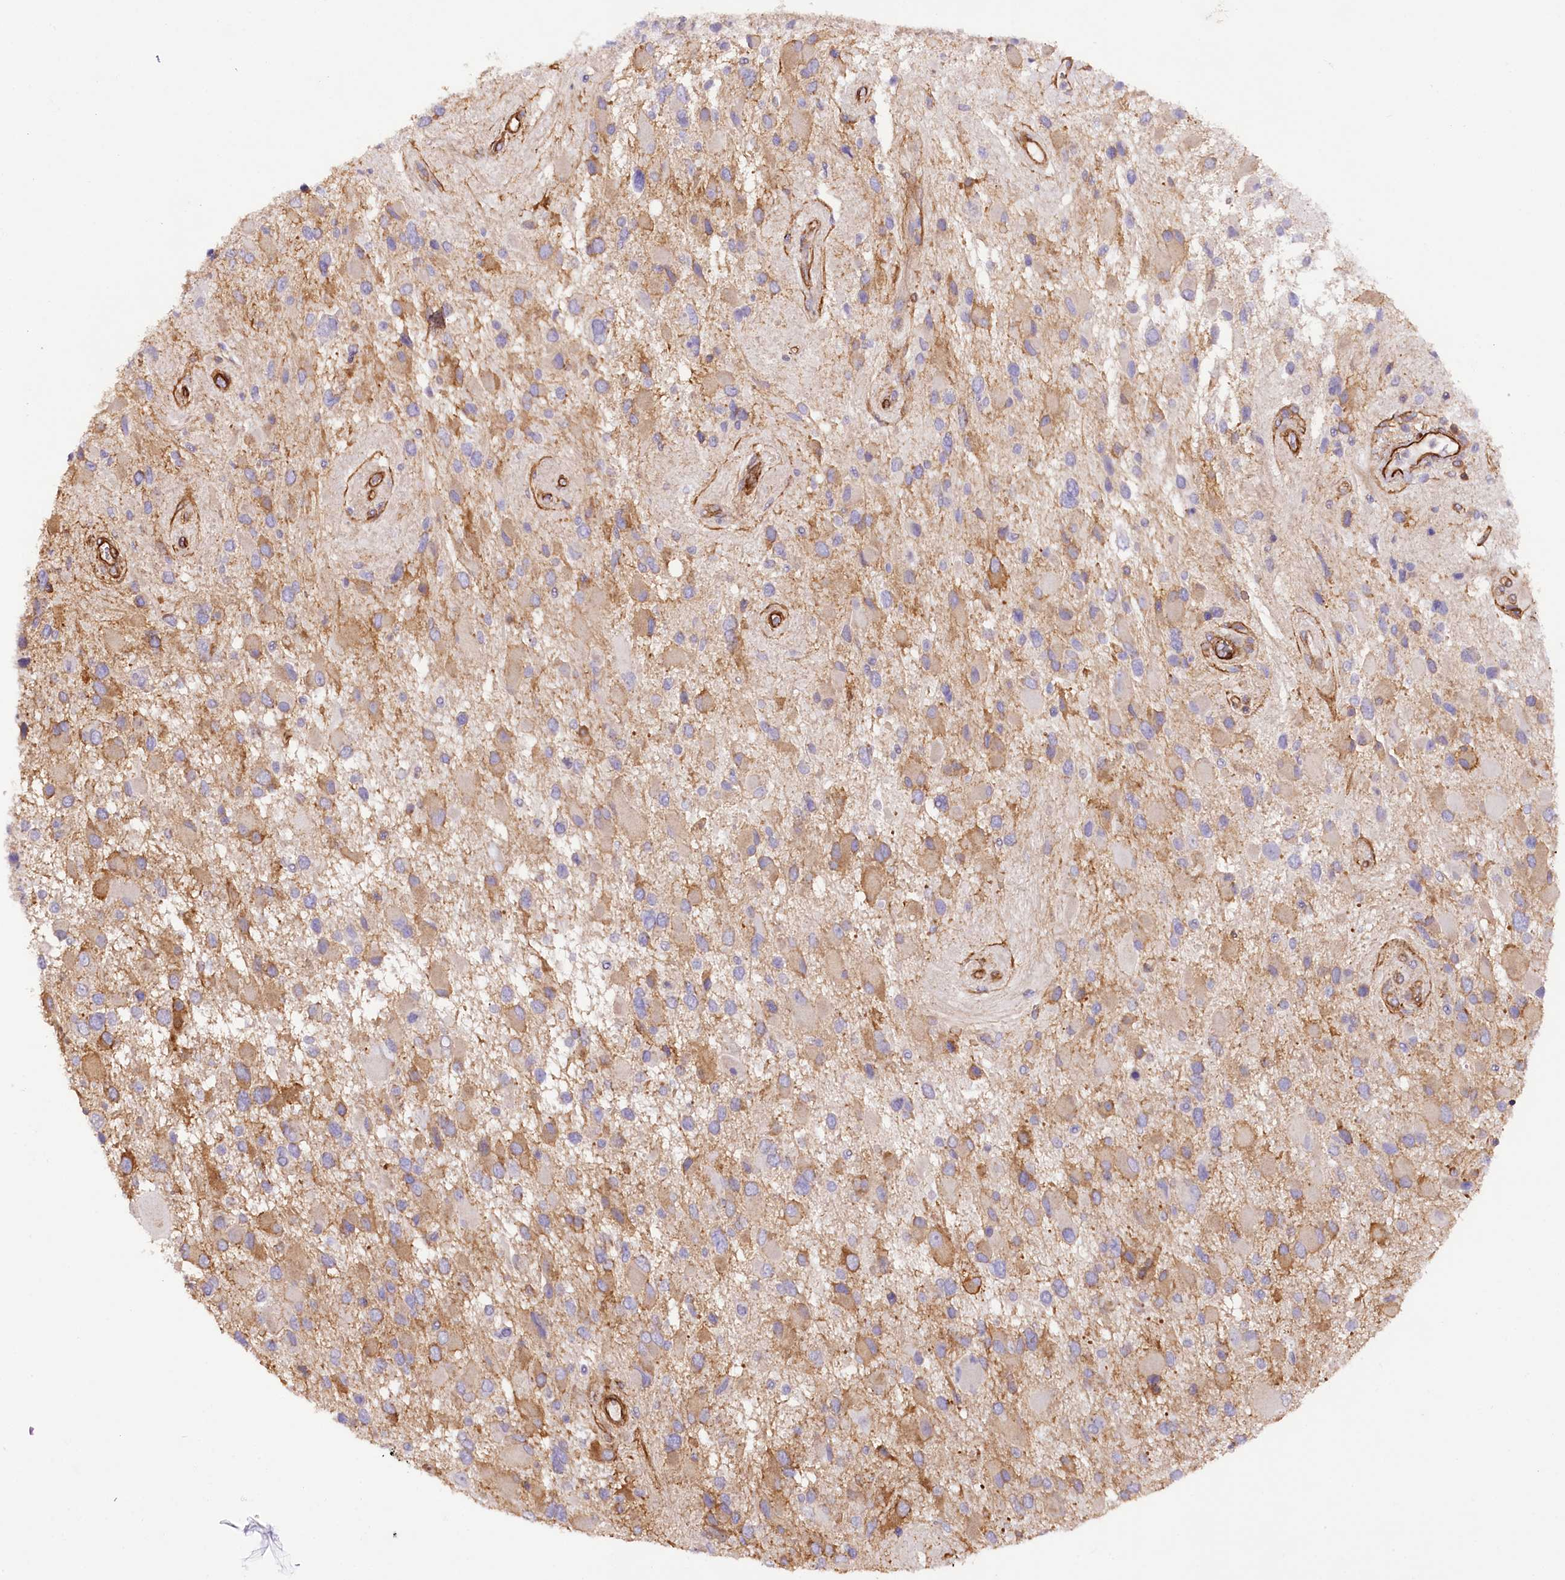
{"staining": {"intensity": "moderate", "quantity": "<25%", "location": "cytoplasmic/membranous"}, "tissue": "glioma", "cell_type": "Tumor cells", "image_type": "cancer", "snomed": [{"axis": "morphology", "description": "Glioma, malignant, High grade"}, {"axis": "topography", "description": "Brain"}], "caption": "Malignant glioma (high-grade) stained for a protein demonstrates moderate cytoplasmic/membranous positivity in tumor cells. The staining is performed using DAB (3,3'-diaminobenzidine) brown chromogen to label protein expression. The nuclei are counter-stained blue using hematoxylin.", "gene": "SYNPO2", "patient": {"sex": "male", "age": 53}}